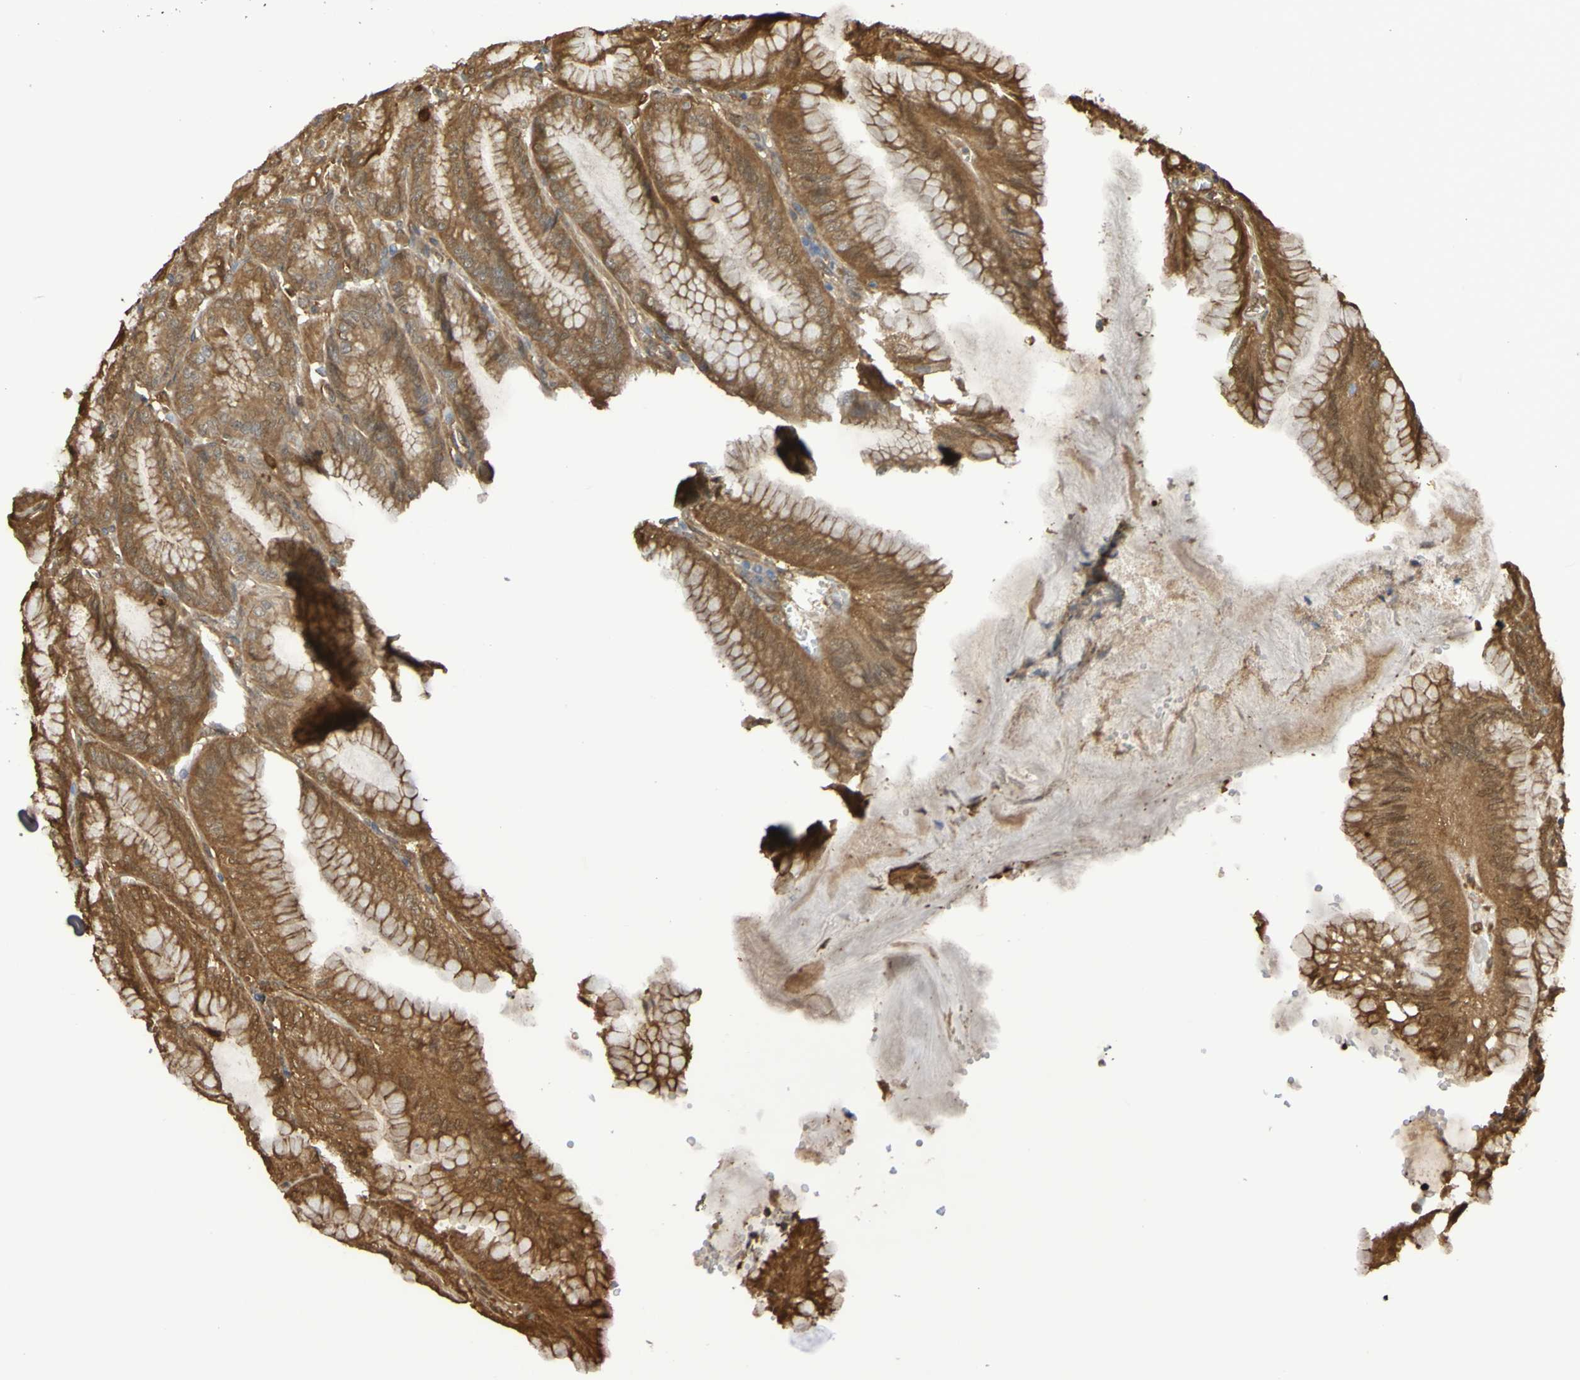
{"staining": {"intensity": "strong", "quantity": ">75%", "location": "cytoplasmic/membranous"}, "tissue": "stomach", "cell_type": "Glandular cells", "image_type": "normal", "snomed": [{"axis": "morphology", "description": "Normal tissue, NOS"}, {"axis": "topography", "description": "Stomach, lower"}], "caption": "Stomach stained with a brown dye exhibits strong cytoplasmic/membranous positive staining in about >75% of glandular cells.", "gene": "SERPINB6", "patient": {"sex": "male", "age": 71}}